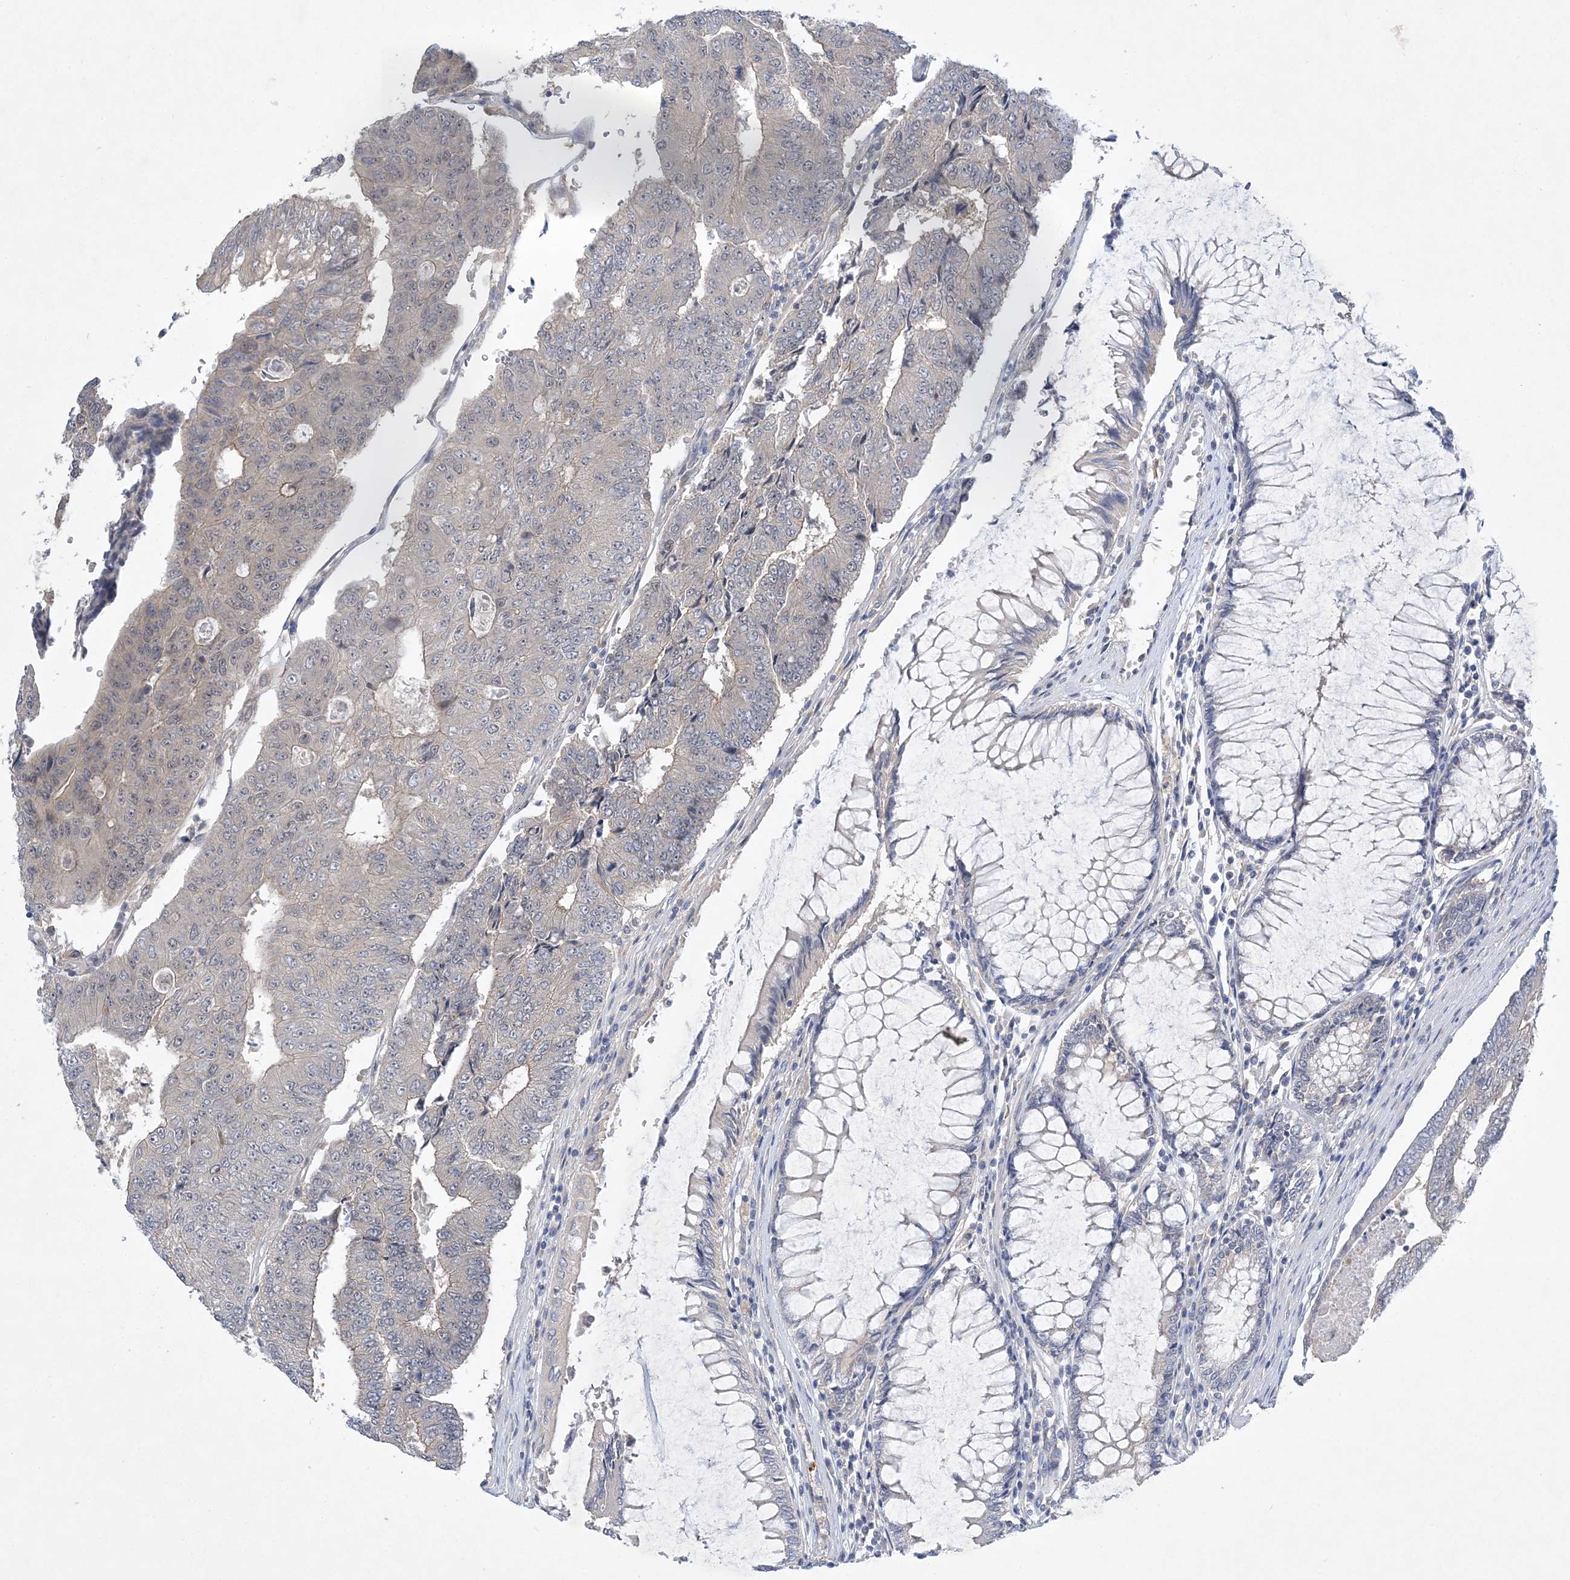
{"staining": {"intensity": "negative", "quantity": "none", "location": "none"}, "tissue": "colorectal cancer", "cell_type": "Tumor cells", "image_type": "cancer", "snomed": [{"axis": "morphology", "description": "Adenocarcinoma, NOS"}, {"axis": "topography", "description": "Colon"}], "caption": "High magnification brightfield microscopy of colorectal cancer (adenocarcinoma) stained with DAB (brown) and counterstained with hematoxylin (blue): tumor cells show no significant staining.", "gene": "ANKRD35", "patient": {"sex": "female", "age": 67}}